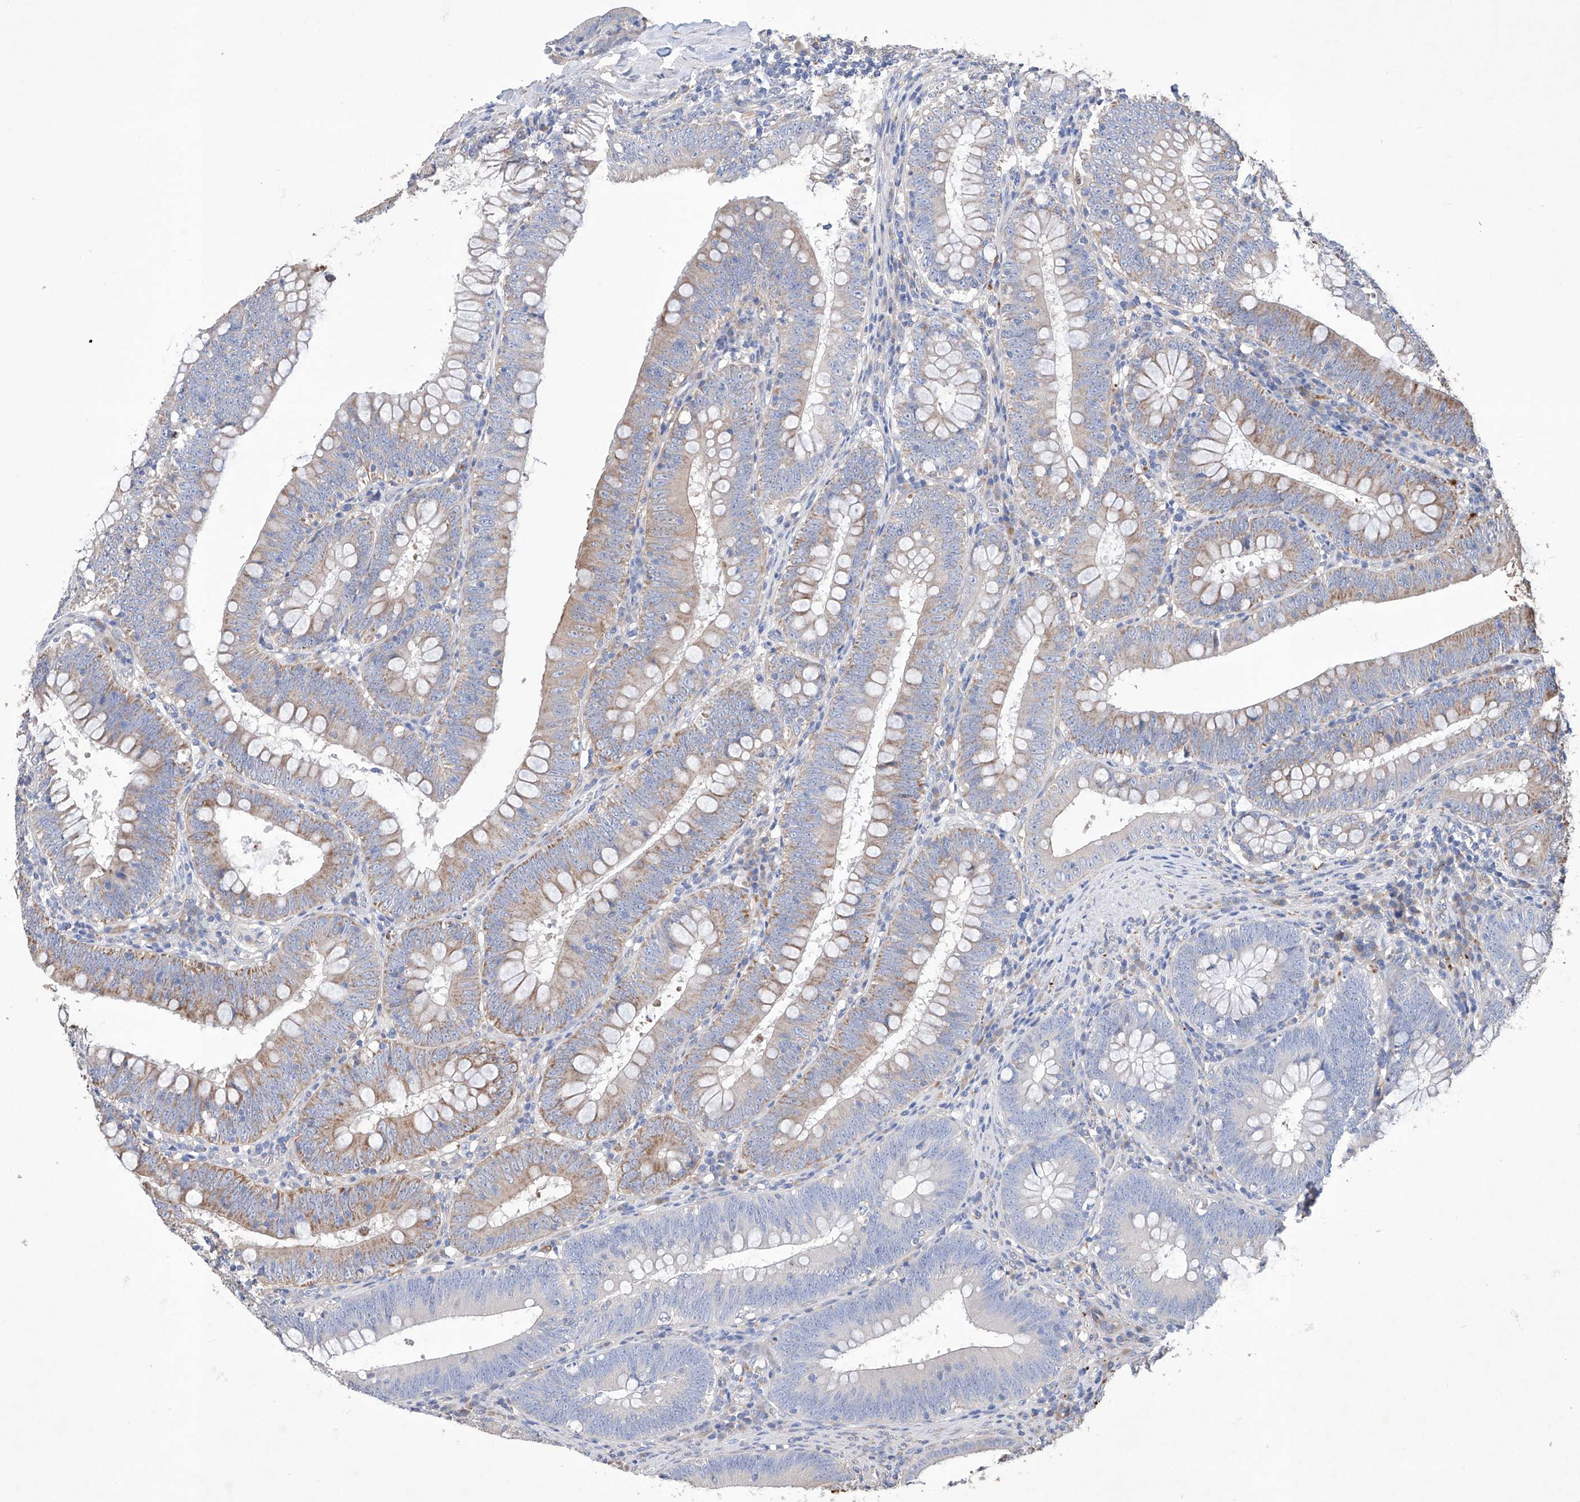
{"staining": {"intensity": "moderate", "quantity": "<25%", "location": "cytoplasmic/membranous"}, "tissue": "colorectal cancer", "cell_type": "Tumor cells", "image_type": "cancer", "snomed": [{"axis": "morphology", "description": "Normal tissue, NOS"}, {"axis": "topography", "description": "Colon"}], "caption": "Immunohistochemical staining of human colorectal cancer demonstrates low levels of moderate cytoplasmic/membranous protein positivity in approximately <25% of tumor cells.", "gene": "AFG1L", "patient": {"sex": "female", "age": 82}}